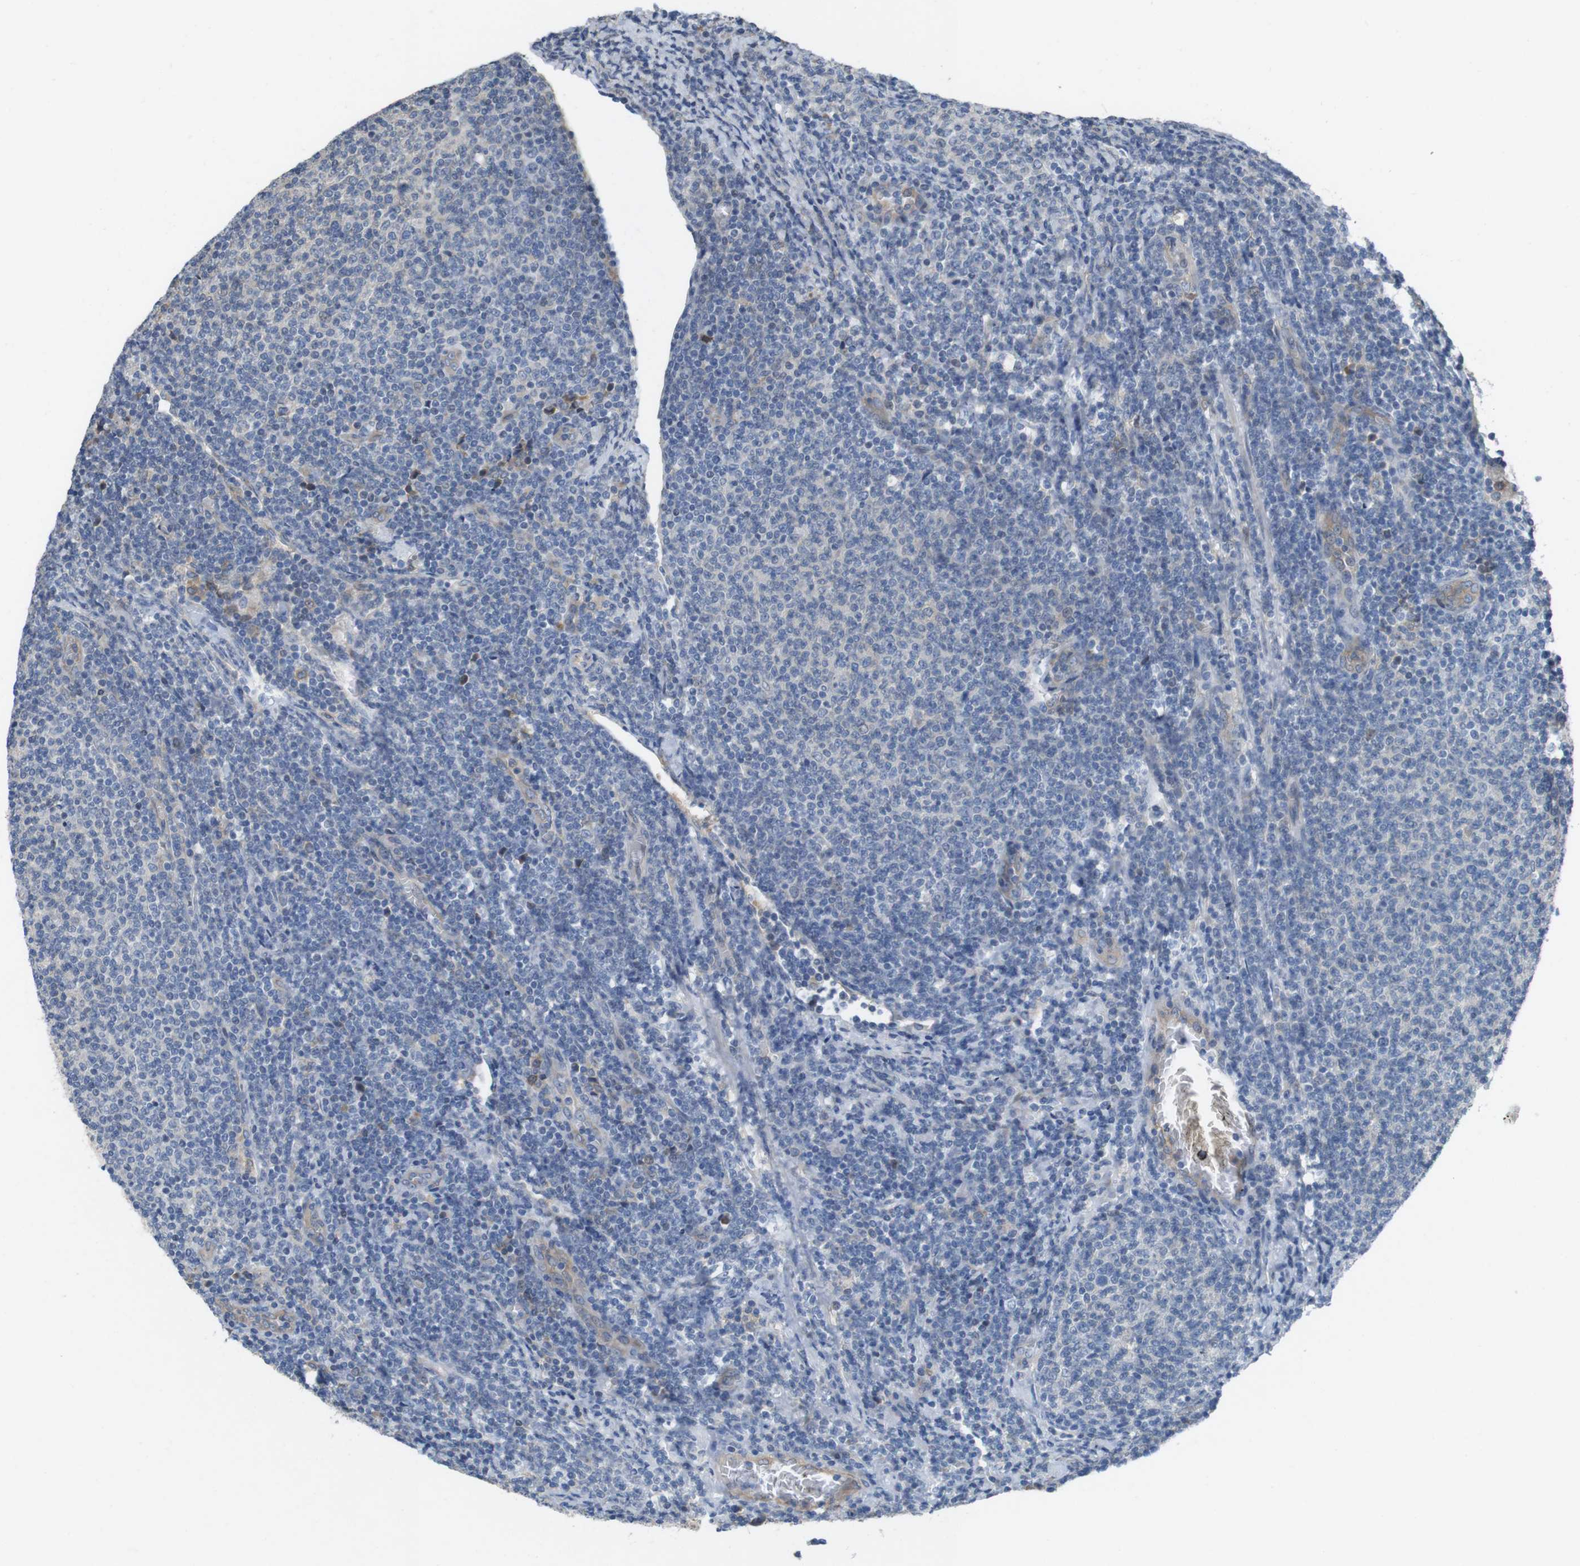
{"staining": {"intensity": "negative", "quantity": "none", "location": "none"}, "tissue": "lymphoma", "cell_type": "Tumor cells", "image_type": "cancer", "snomed": [{"axis": "morphology", "description": "Malignant lymphoma, non-Hodgkin's type, Low grade"}, {"axis": "topography", "description": "Lymph node"}], "caption": "Tumor cells are negative for protein expression in human lymphoma. (DAB (3,3'-diaminobenzidine) immunohistochemistry, high magnification).", "gene": "PCDH10", "patient": {"sex": "male", "age": 66}}